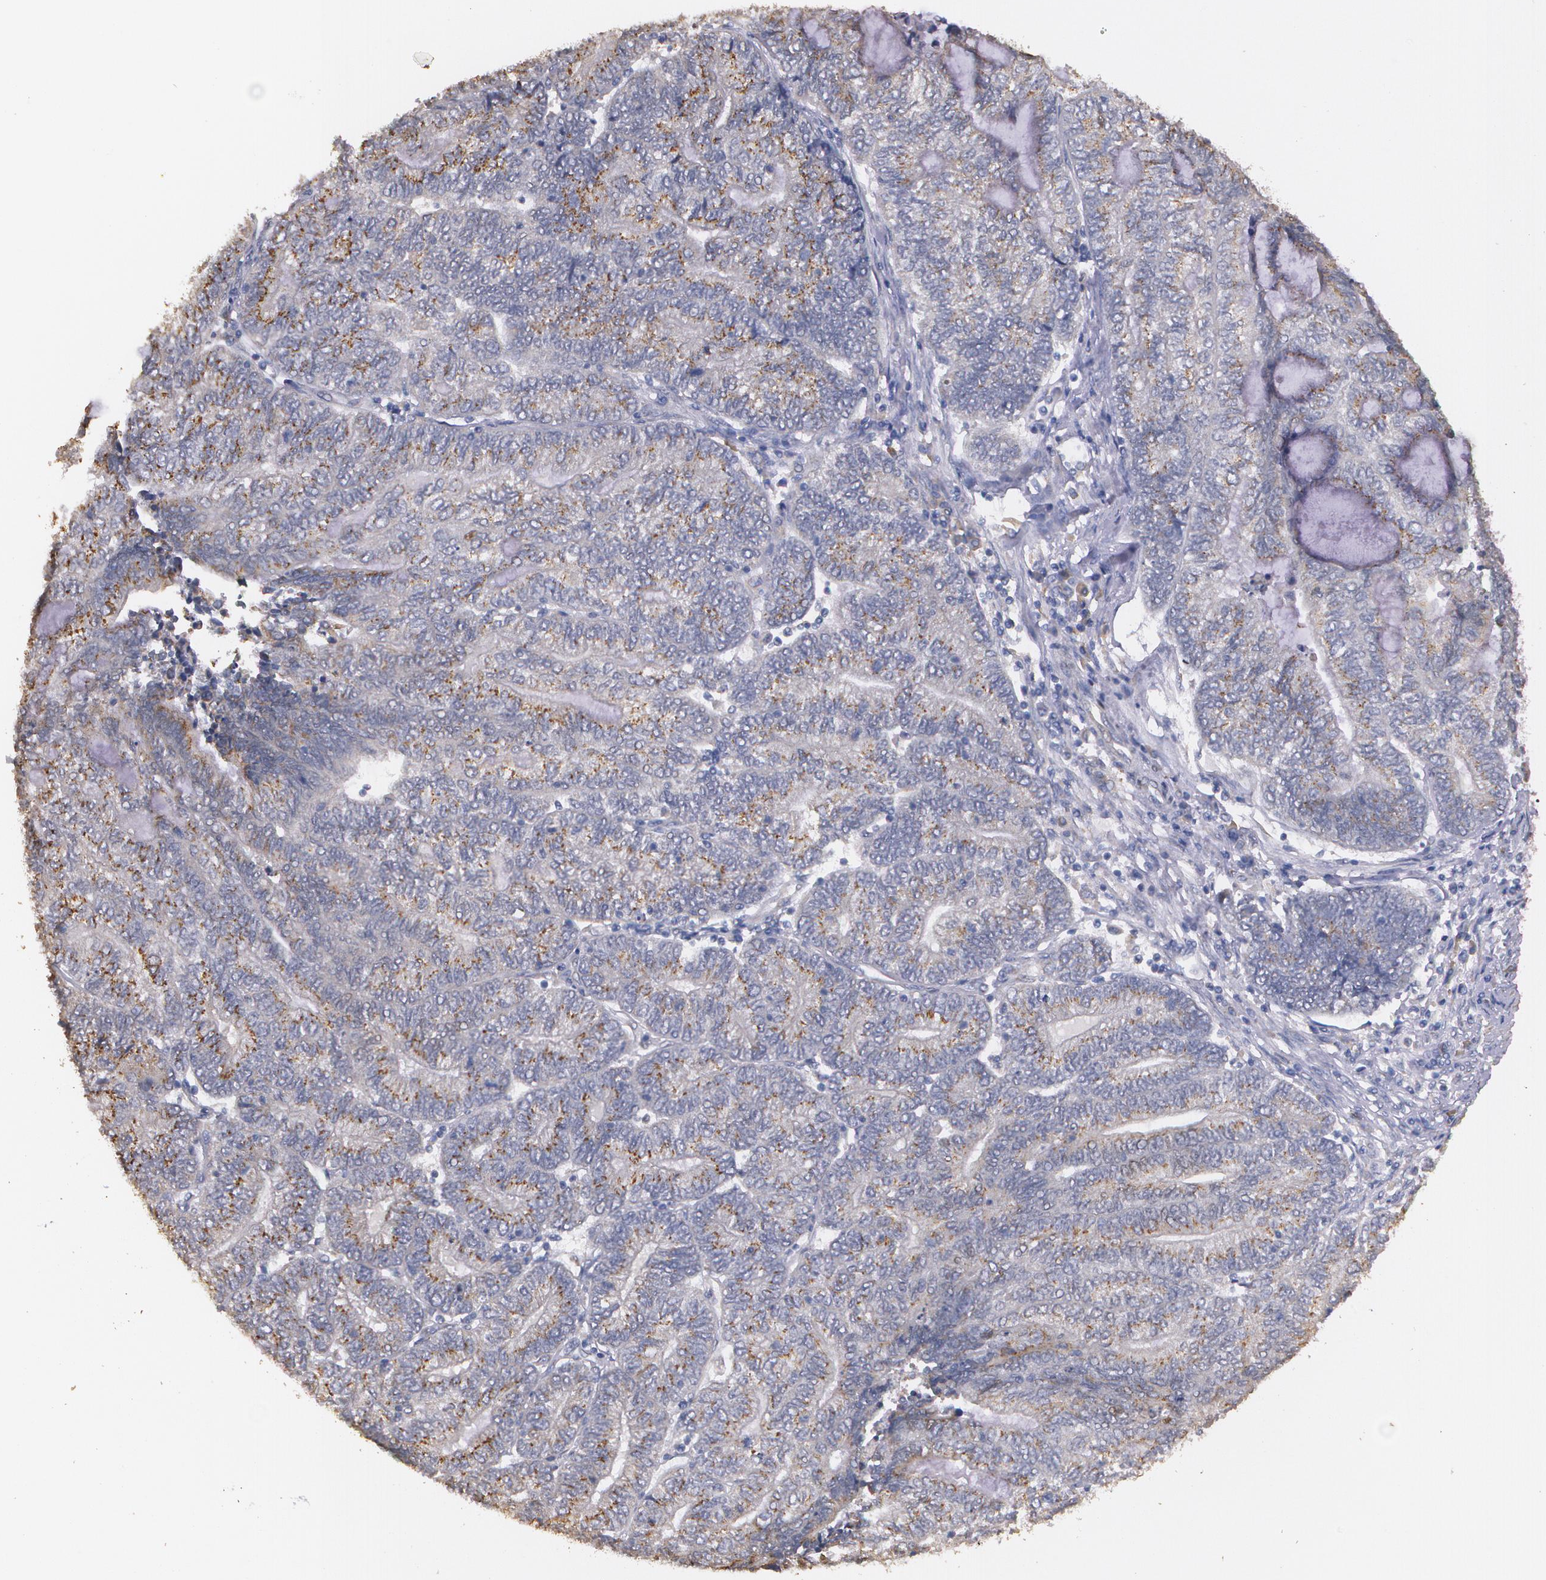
{"staining": {"intensity": "moderate", "quantity": ">75%", "location": "cytoplasmic/membranous"}, "tissue": "endometrial cancer", "cell_type": "Tumor cells", "image_type": "cancer", "snomed": [{"axis": "morphology", "description": "Adenocarcinoma, NOS"}, {"axis": "topography", "description": "Uterus"}, {"axis": "topography", "description": "Endometrium"}], "caption": "A photomicrograph of endometrial adenocarcinoma stained for a protein displays moderate cytoplasmic/membranous brown staining in tumor cells. (Stains: DAB in brown, nuclei in blue, Microscopy: brightfield microscopy at high magnification).", "gene": "ATF3", "patient": {"sex": "female", "age": 70}}